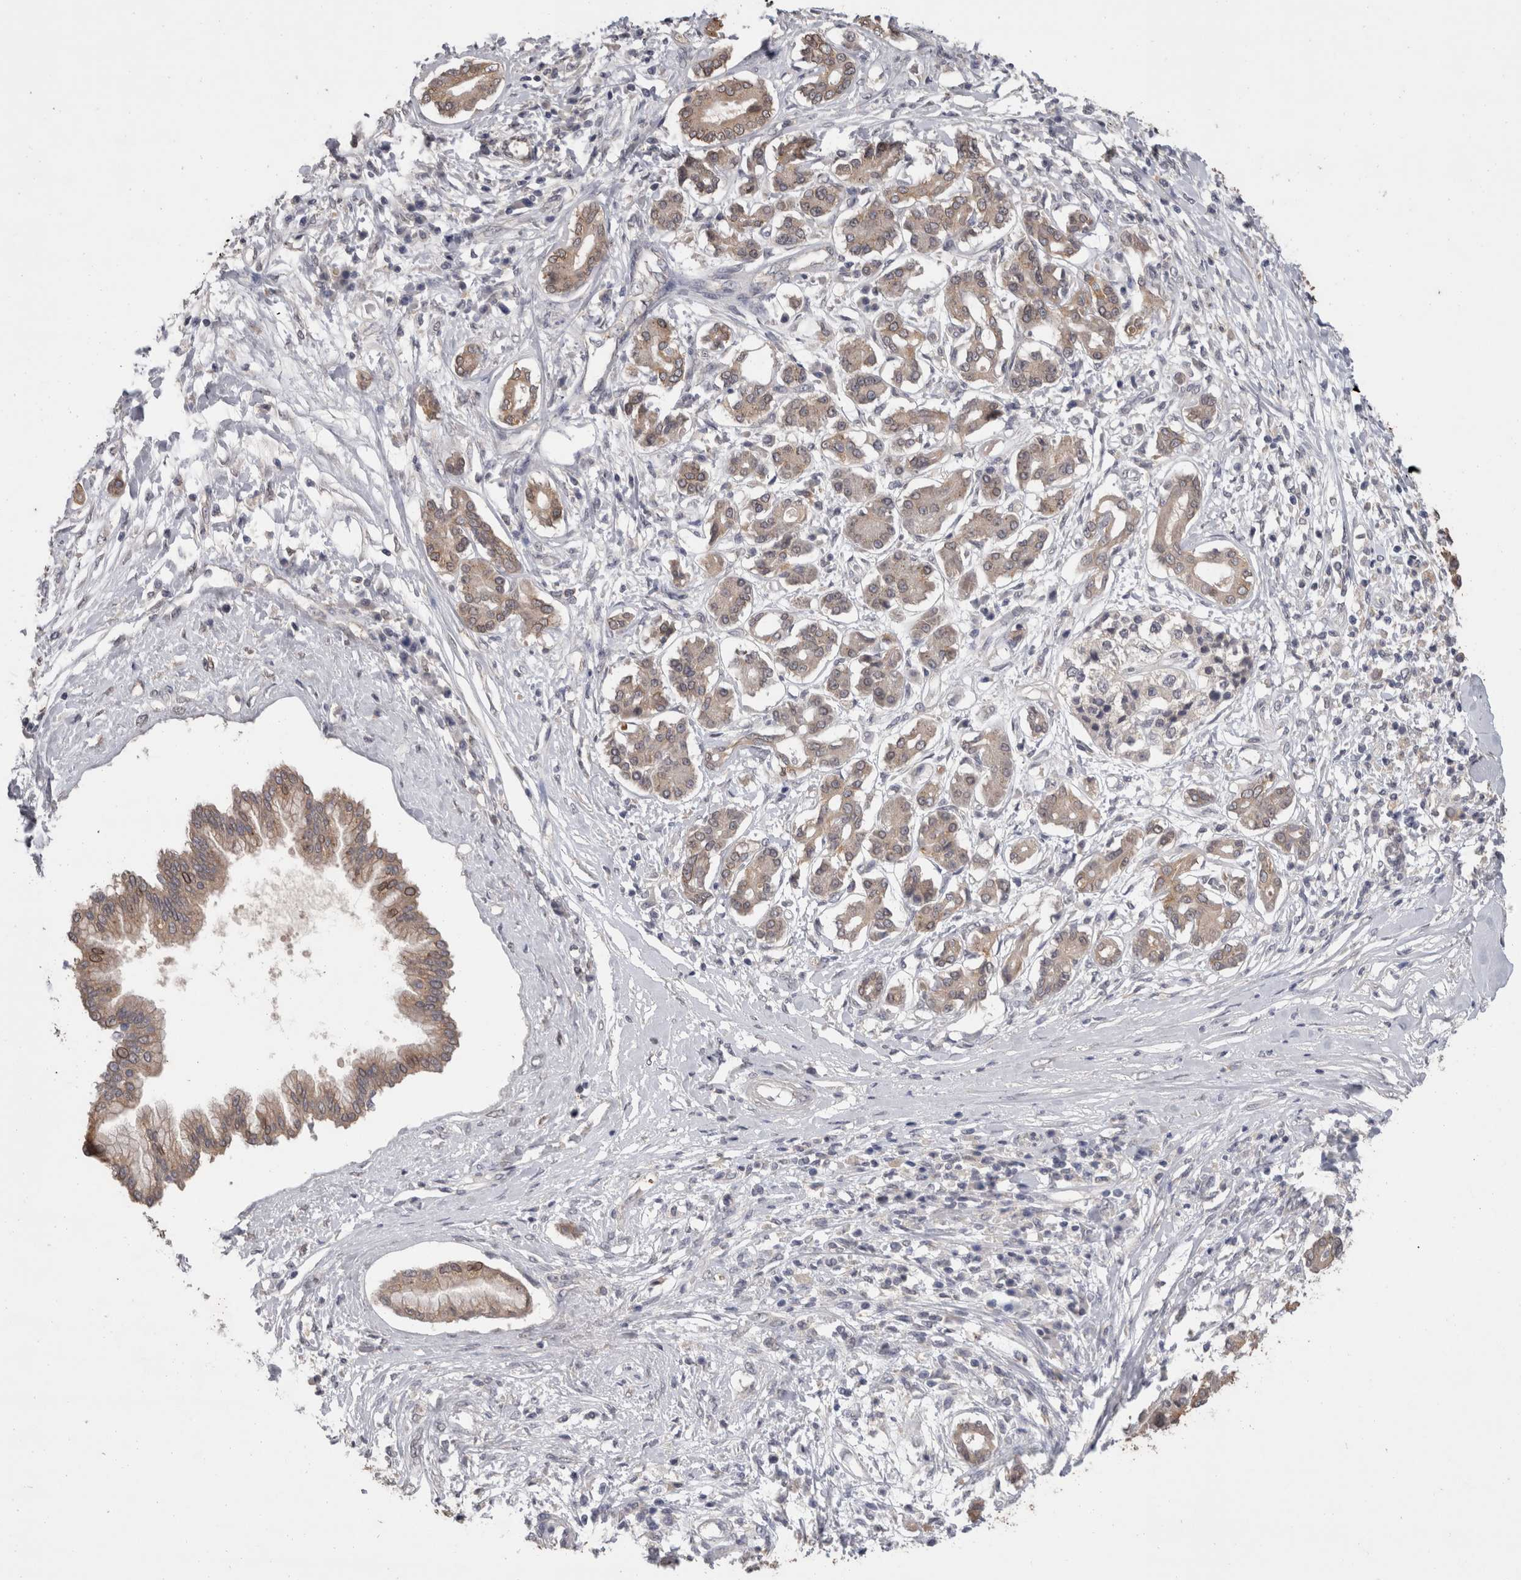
{"staining": {"intensity": "weak", "quantity": ">75%", "location": "cytoplasmic/membranous"}, "tissue": "pancreatic cancer", "cell_type": "Tumor cells", "image_type": "cancer", "snomed": [{"axis": "morphology", "description": "Adenocarcinoma, NOS"}, {"axis": "topography", "description": "Pancreas"}], "caption": "High-magnification brightfield microscopy of pancreatic adenocarcinoma stained with DAB (3,3'-diaminobenzidine) (brown) and counterstained with hematoxylin (blue). tumor cells exhibit weak cytoplasmic/membranous positivity is seen in about>75% of cells. The protein of interest is shown in brown color, while the nuclei are stained blue.", "gene": "FHOD3", "patient": {"sex": "female", "age": 56}}